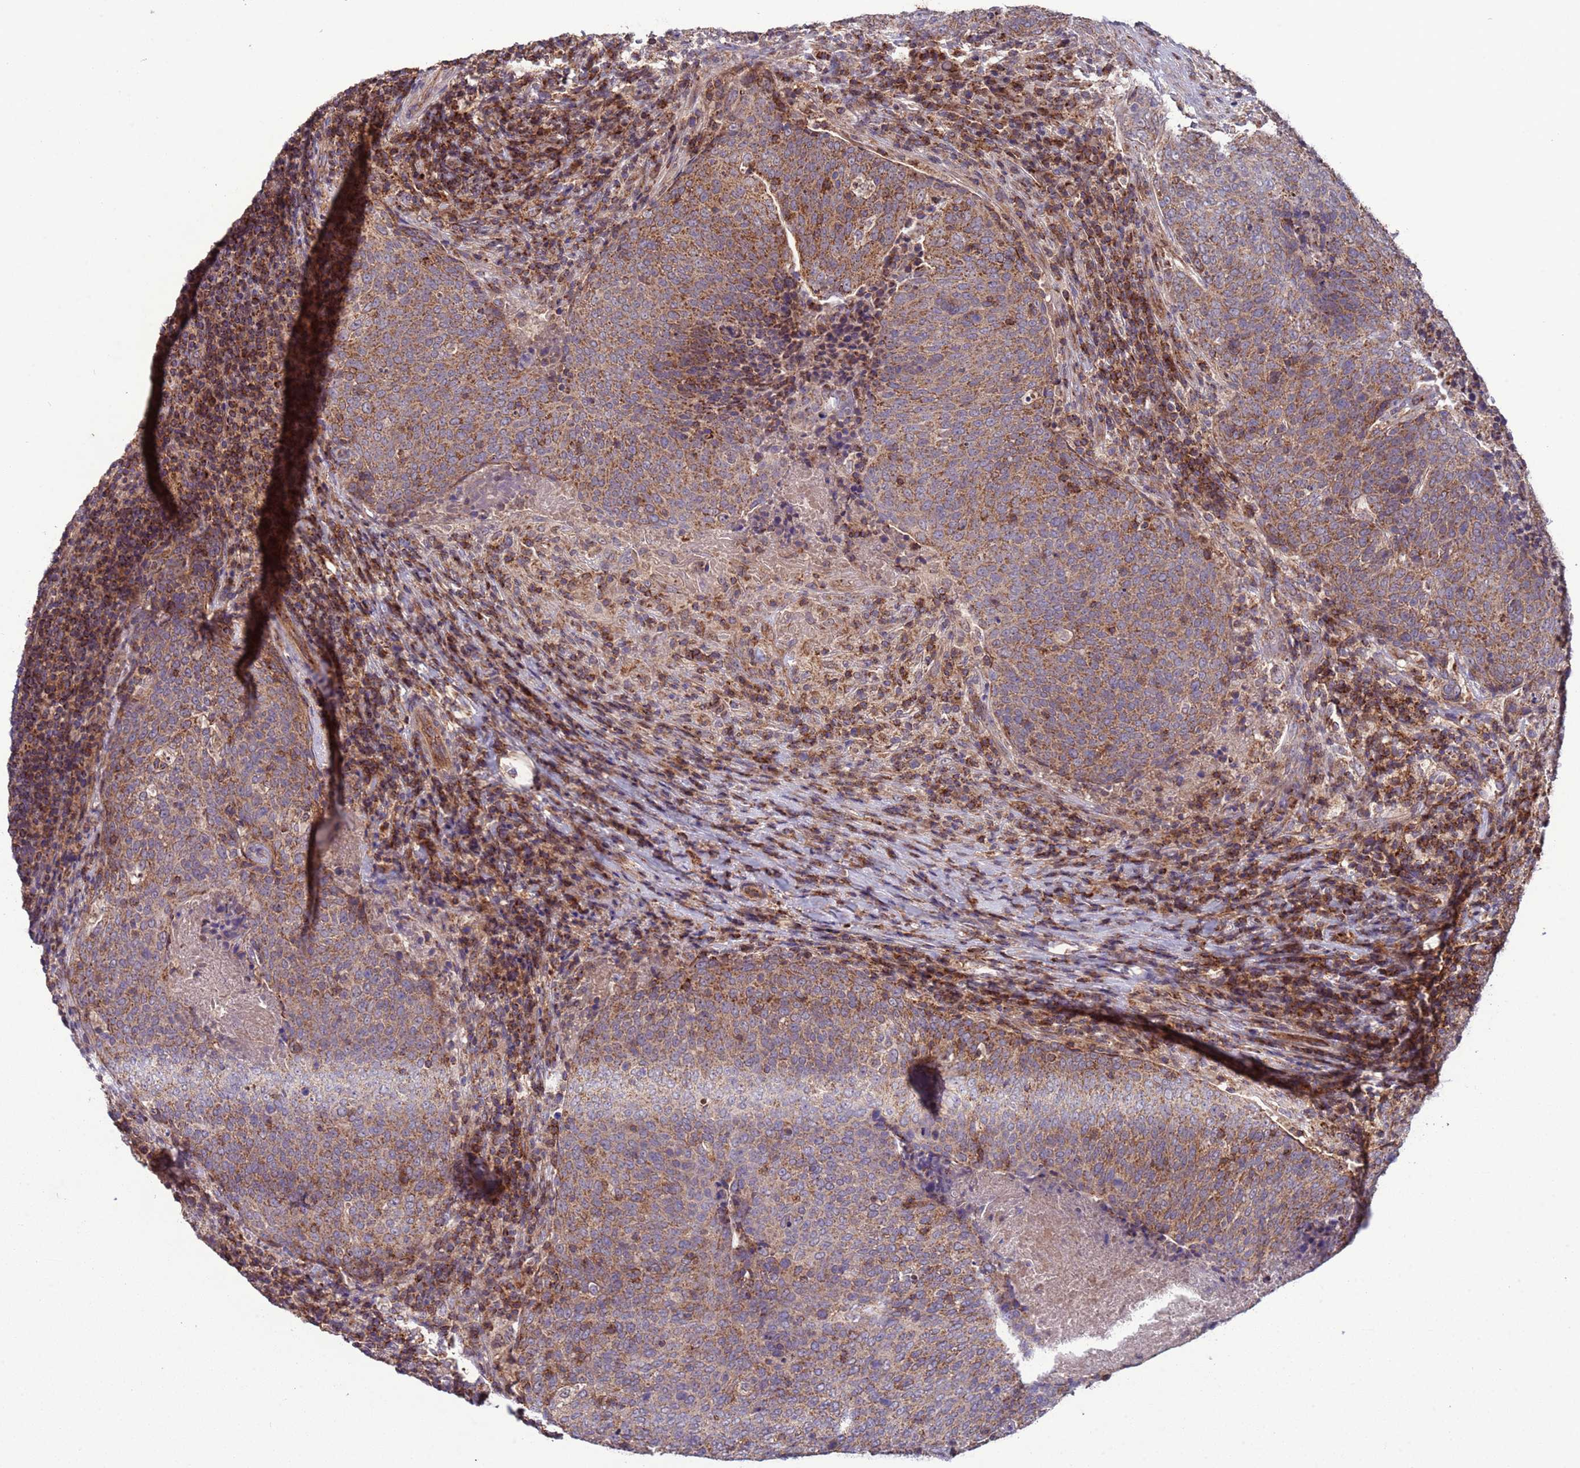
{"staining": {"intensity": "moderate", "quantity": ">75%", "location": "cytoplasmic/membranous"}, "tissue": "head and neck cancer", "cell_type": "Tumor cells", "image_type": "cancer", "snomed": [{"axis": "morphology", "description": "Squamous cell carcinoma, NOS"}, {"axis": "morphology", "description": "Squamous cell carcinoma, metastatic, NOS"}, {"axis": "topography", "description": "Lymph node"}, {"axis": "topography", "description": "Head-Neck"}], "caption": "The immunohistochemical stain labels moderate cytoplasmic/membranous expression in tumor cells of head and neck cancer (metastatic squamous cell carcinoma) tissue.", "gene": "ACAD8", "patient": {"sex": "male", "age": 62}}